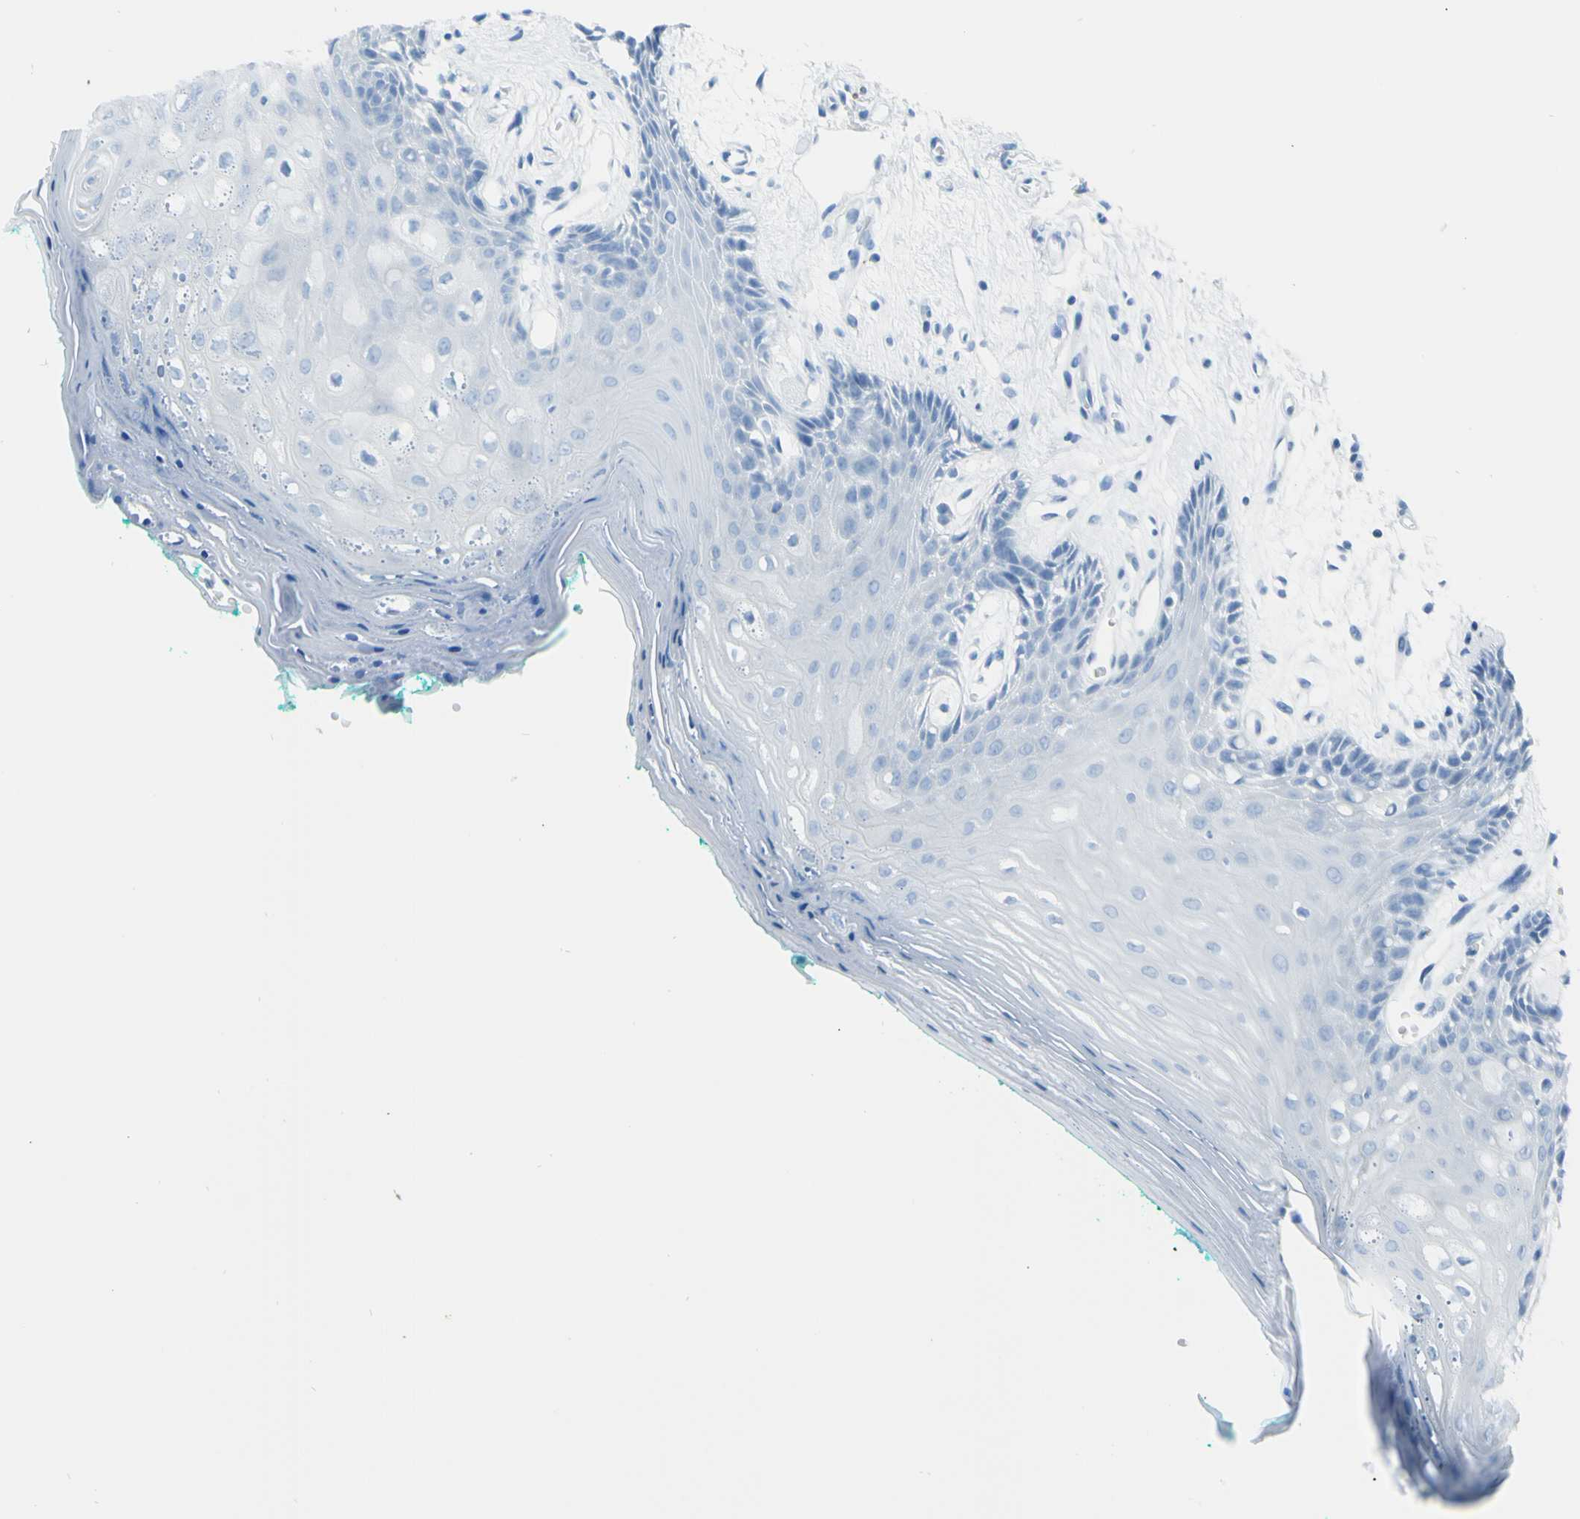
{"staining": {"intensity": "negative", "quantity": "none", "location": "none"}, "tissue": "oral mucosa", "cell_type": "Squamous epithelial cells", "image_type": "normal", "snomed": [{"axis": "morphology", "description": "Normal tissue, NOS"}, {"axis": "topography", "description": "Skeletal muscle"}, {"axis": "topography", "description": "Oral tissue"}, {"axis": "topography", "description": "Peripheral nerve tissue"}], "caption": "Immunohistochemistry histopathology image of normal oral mucosa stained for a protein (brown), which exhibits no staining in squamous epithelial cells.", "gene": "AFP", "patient": {"sex": "female", "age": 84}}